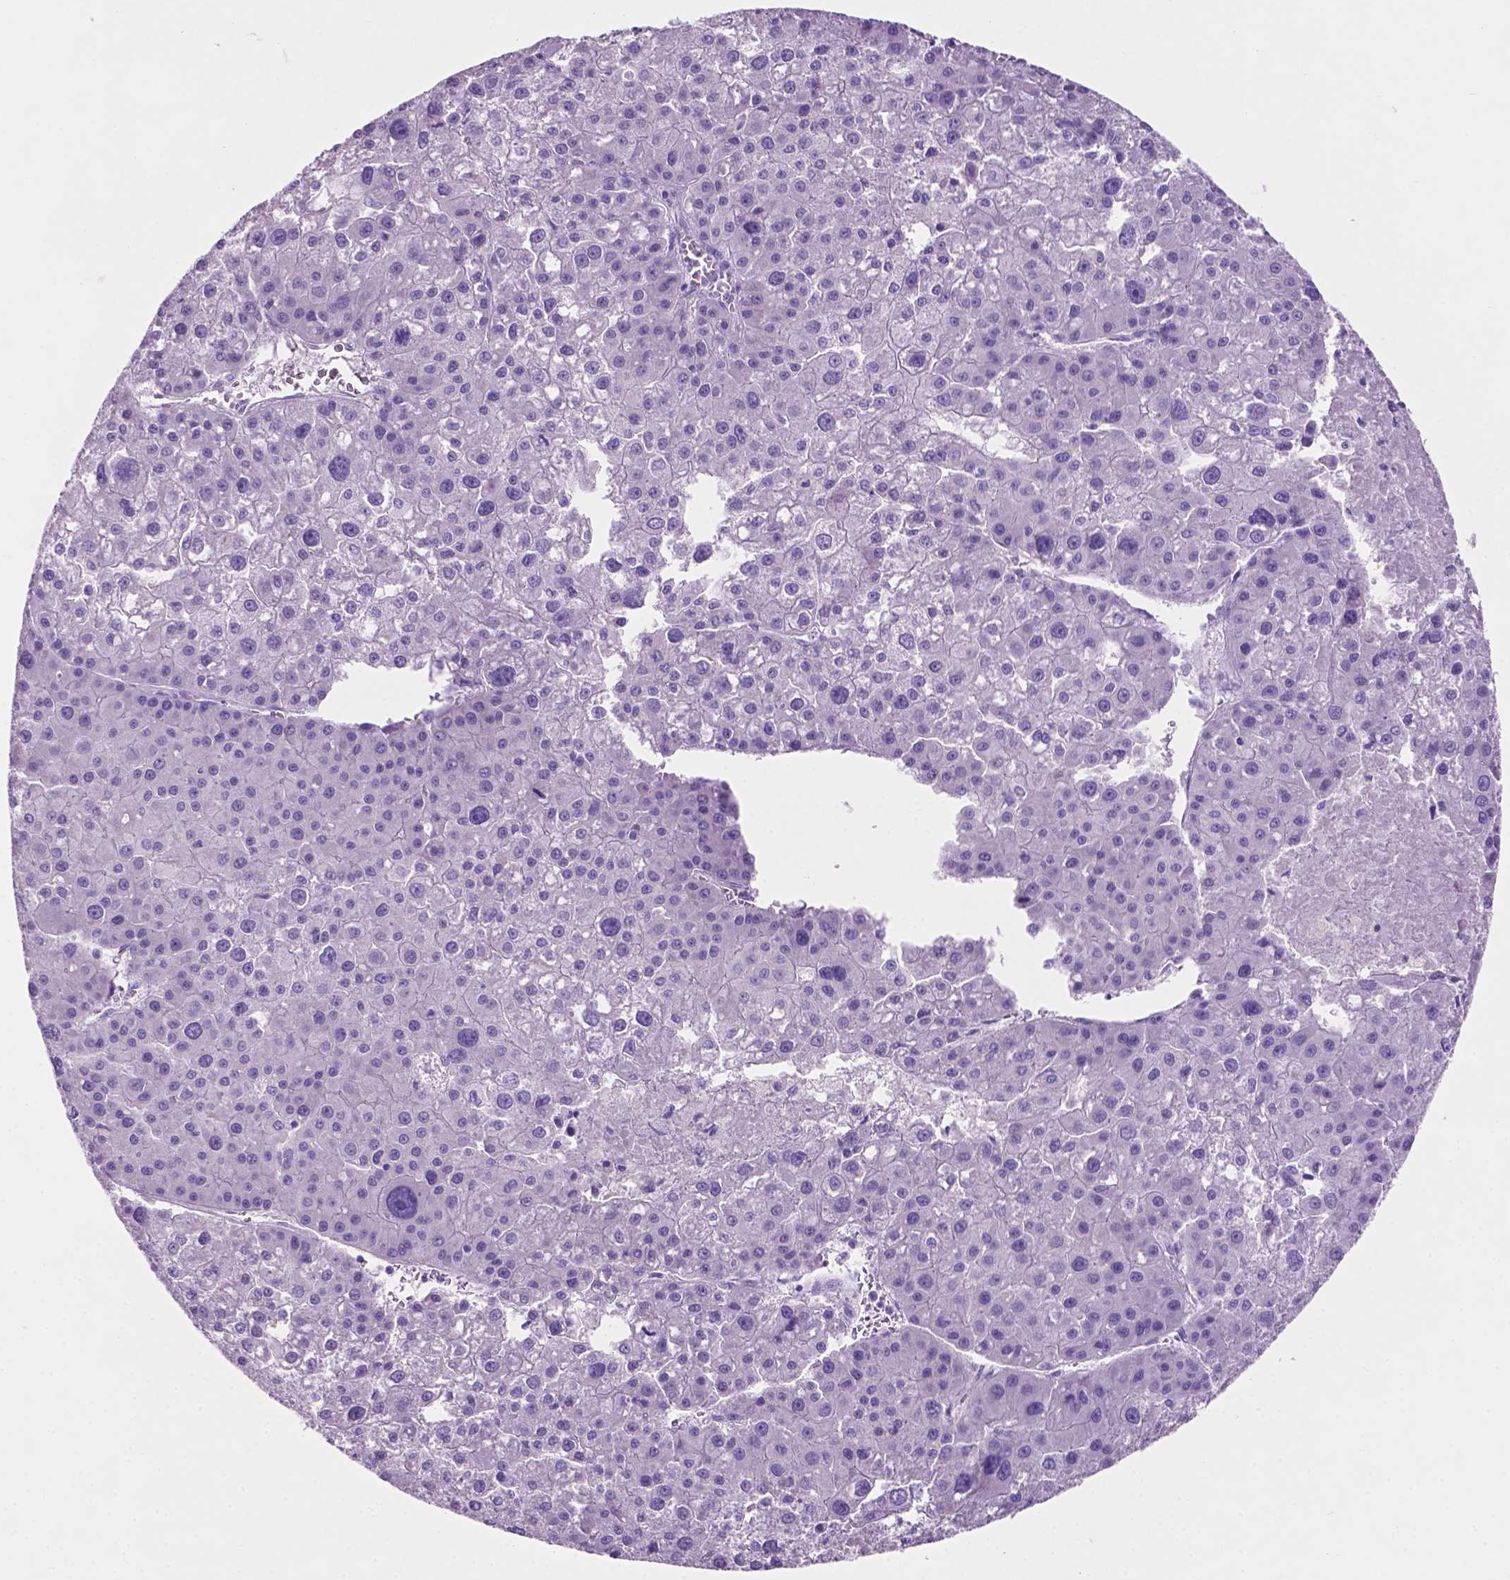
{"staining": {"intensity": "negative", "quantity": "none", "location": "none"}, "tissue": "liver cancer", "cell_type": "Tumor cells", "image_type": "cancer", "snomed": [{"axis": "morphology", "description": "Carcinoma, Hepatocellular, NOS"}, {"axis": "topography", "description": "Liver"}], "caption": "Immunohistochemical staining of liver cancer (hepatocellular carcinoma) shows no significant positivity in tumor cells.", "gene": "POU4F1", "patient": {"sex": "male", "age": 73}}